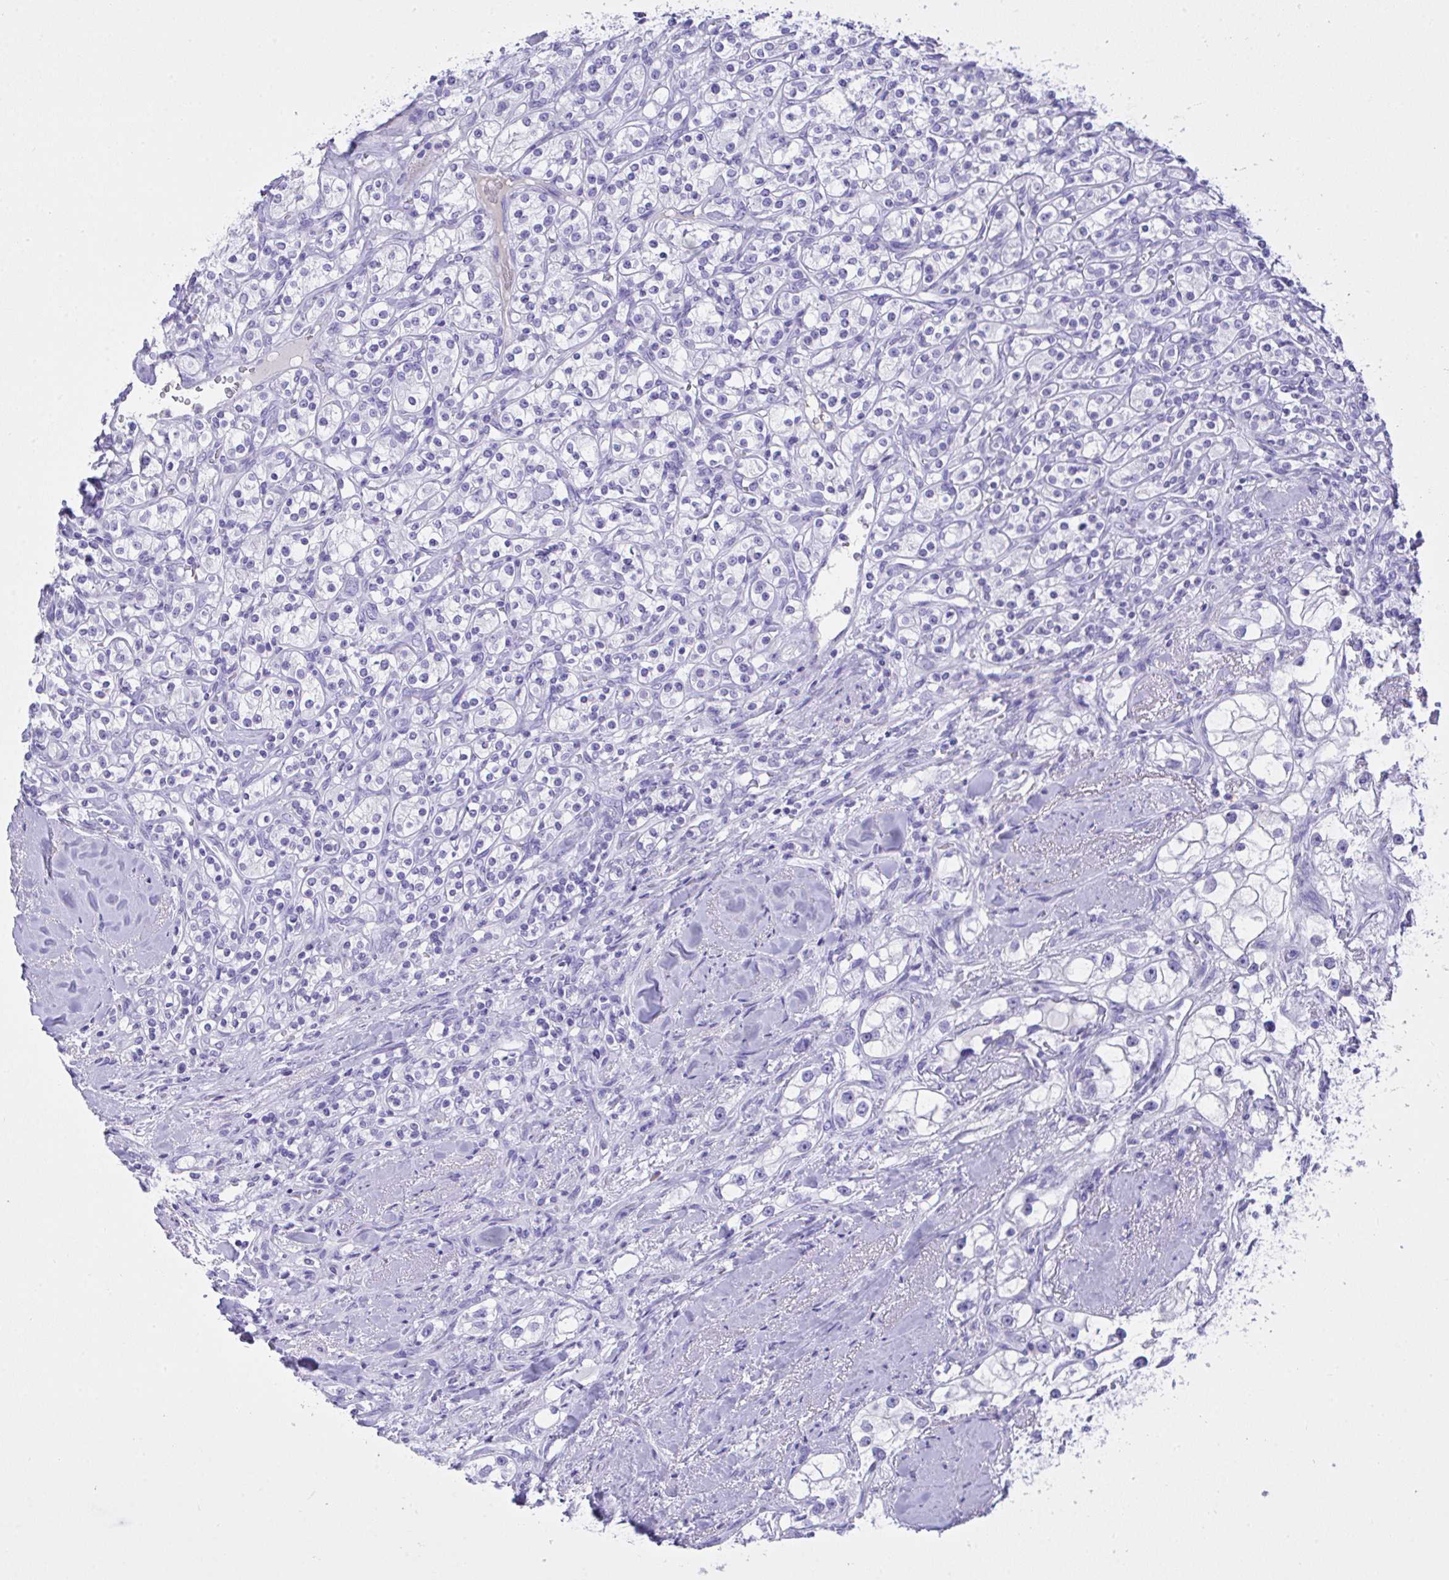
{"staining": {"intensity": "negative", "quantity": "none", "location": "none"}, "tissue": "renal cancer", "cell_type": "Tumor cells", "image_type": "cancer", "snomed": [{"axis": "morphology", "description": "Adenocarcinoma, NOS"}, {"axis": "topography", "description": "Kidney"}], "caption": "Human renal adenocarcinoma stained for a protein using immunohistochemistry (IHC) exhibits no expression in tumor cells.", "gene": "AKR1D1", "patient": {"sex": "male", "age": 77}}